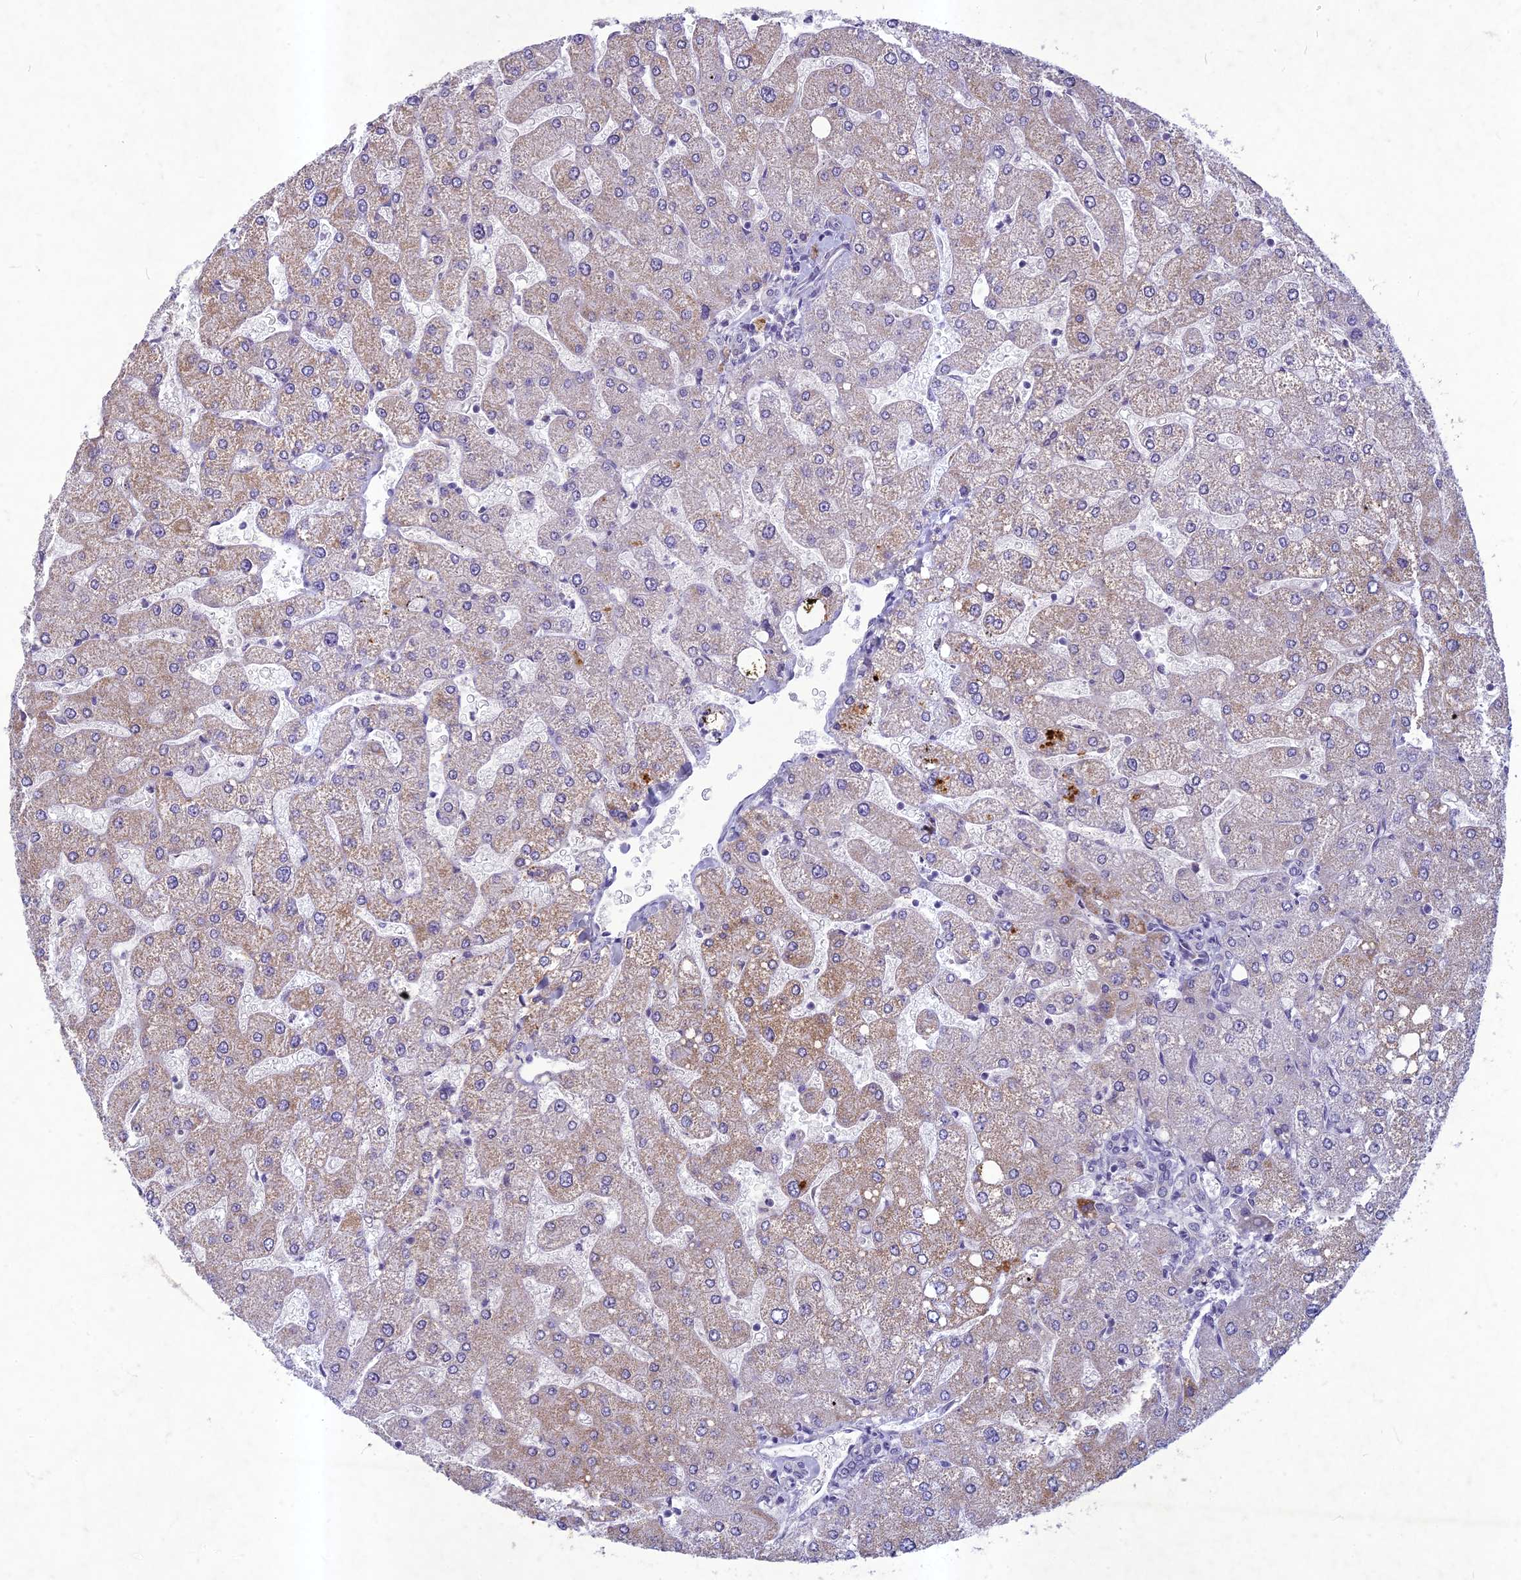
{"staining": {"intensity": "negative", "quantity": "none", "location": "none"}, "tissue": "liver", "cell_type": "Cholangiocytes", "image_type": "normal", "snomed": [{"axis": "morphology", "description": "Normal tissue, NOS"}, {"axis": "topography", "description": "Liver"}], "caption": "High magnification brightfield microscopy of normal liver stained with DAB (brown) and counterstained with hematoxylin (blue): cholangiocytes show no significant expression.", "gene": "HIGD1A", "patient": {"sex": "male", "age": 55}}